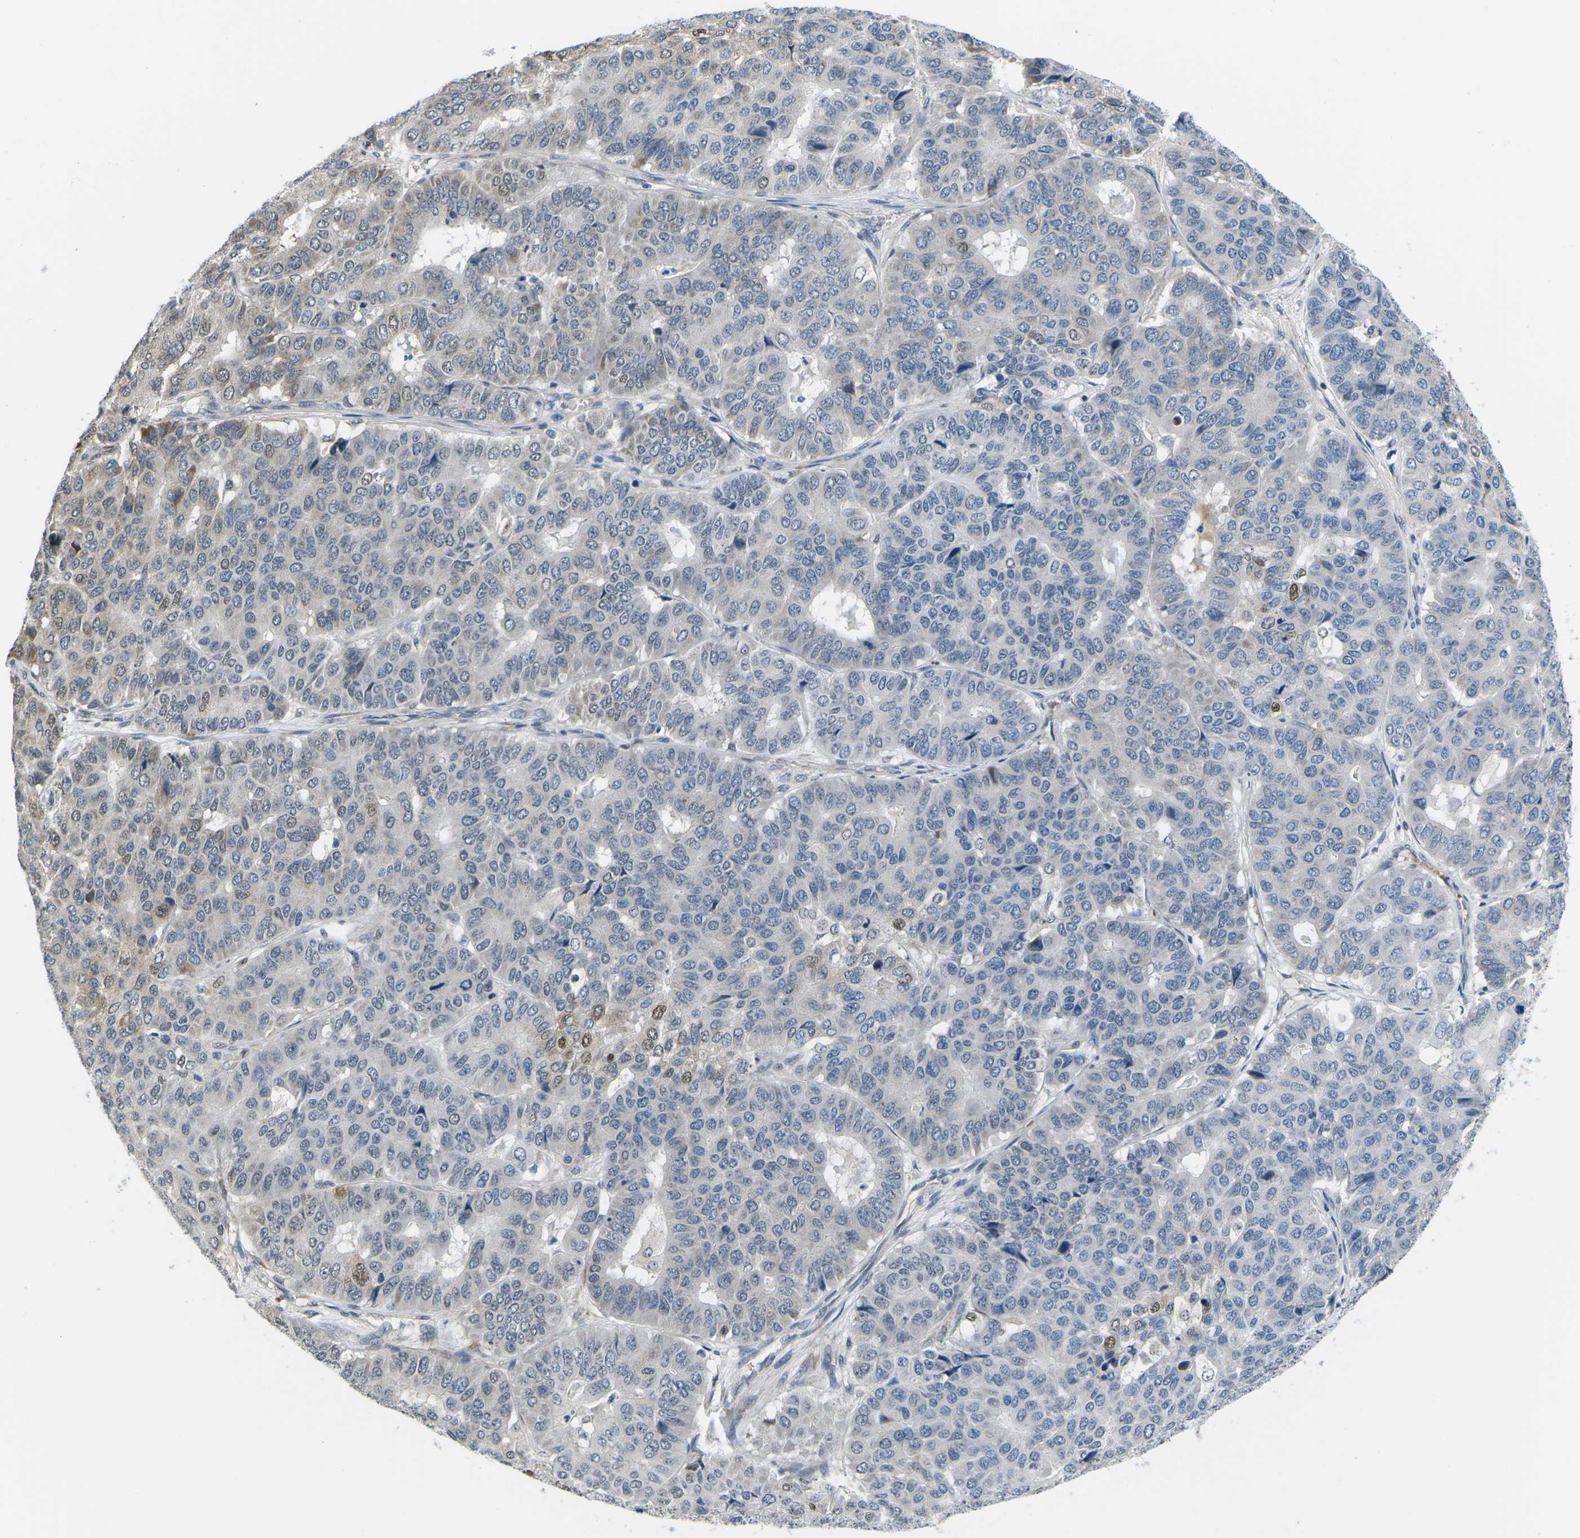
{"staining": {"intensity": "negative", "quantity": "none", "location": "none"}, "tissue": "pancreatic cancer", "cell_type": "Tumor cells", "image_type": "cancer", "snomed": [{"axis": "morphology", "description": "Adenocarcinoma, NOS"}, {"axis": "topography", "description": "Pancreas"}], "caption": "Micrograph shows no significant protein staining in tumor cells of pancreatic cancer.", "gene": "ERBB4", "patient": {"sex": "male", "age": 50}}